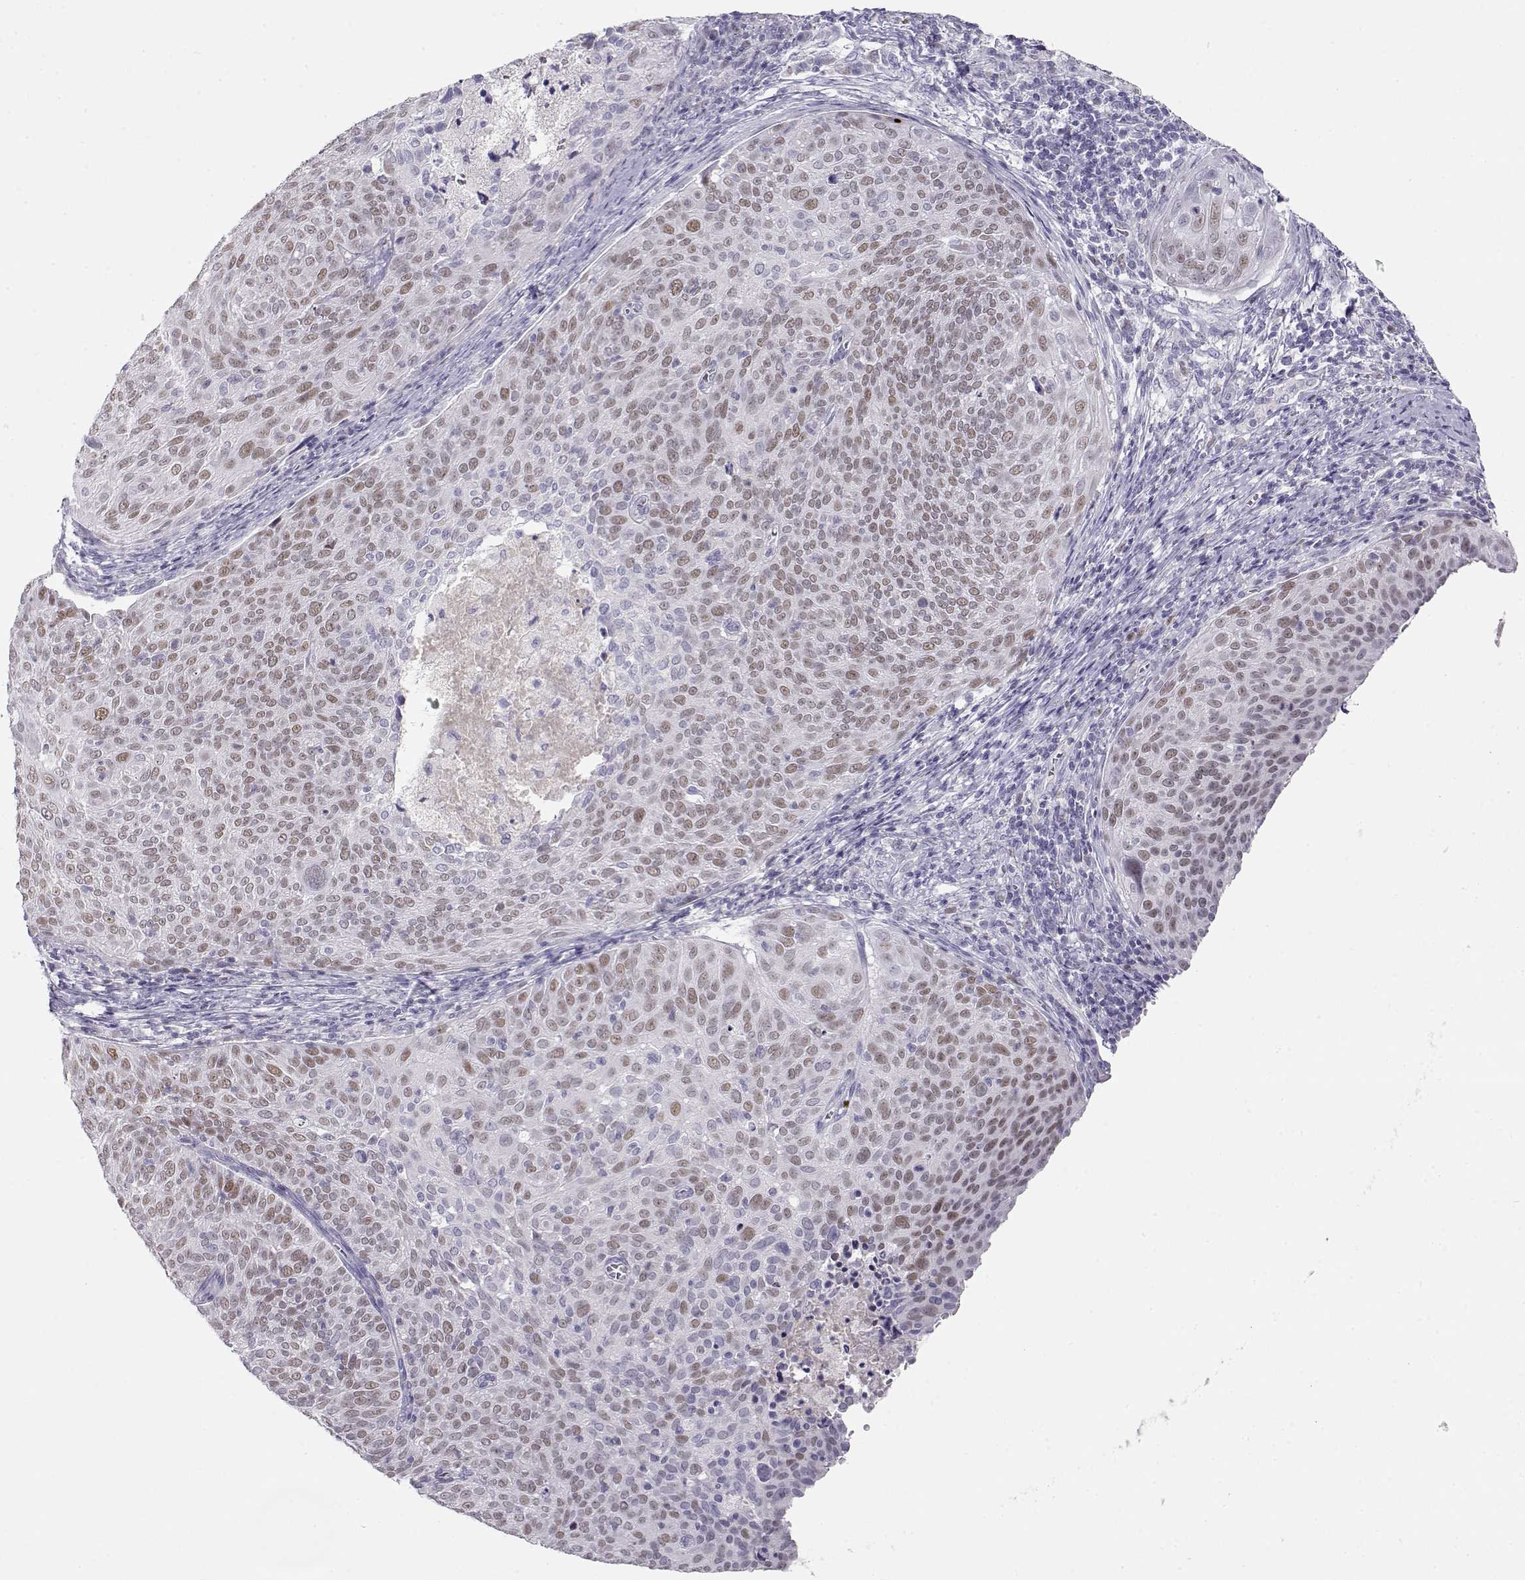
{"staining": {"intensity": "weak", "quantity": "25%-75%", "location": "nuclear"}, "tissue": "cervical cancer", "cell_type": "Tumor cells", "image_type": "cancer", "snomed": [{"axis": "morphology", "description": "Squamous cell carcinoma, NOS"}, {"axis": "topography", "description": "Cervix"}], "caption": "Immunohistochemical staining of human cervical squamous cell carcinoma exhibits low levels of weak nuclear staining in about 25%-75% of tumor cells. The protein is stained brown, and the nuclei are stained in blue (DAB IHC with brightfield microscopy, high magnification).", "gene": "OPN5", "patient": {"sex": "female", "age": 39}}